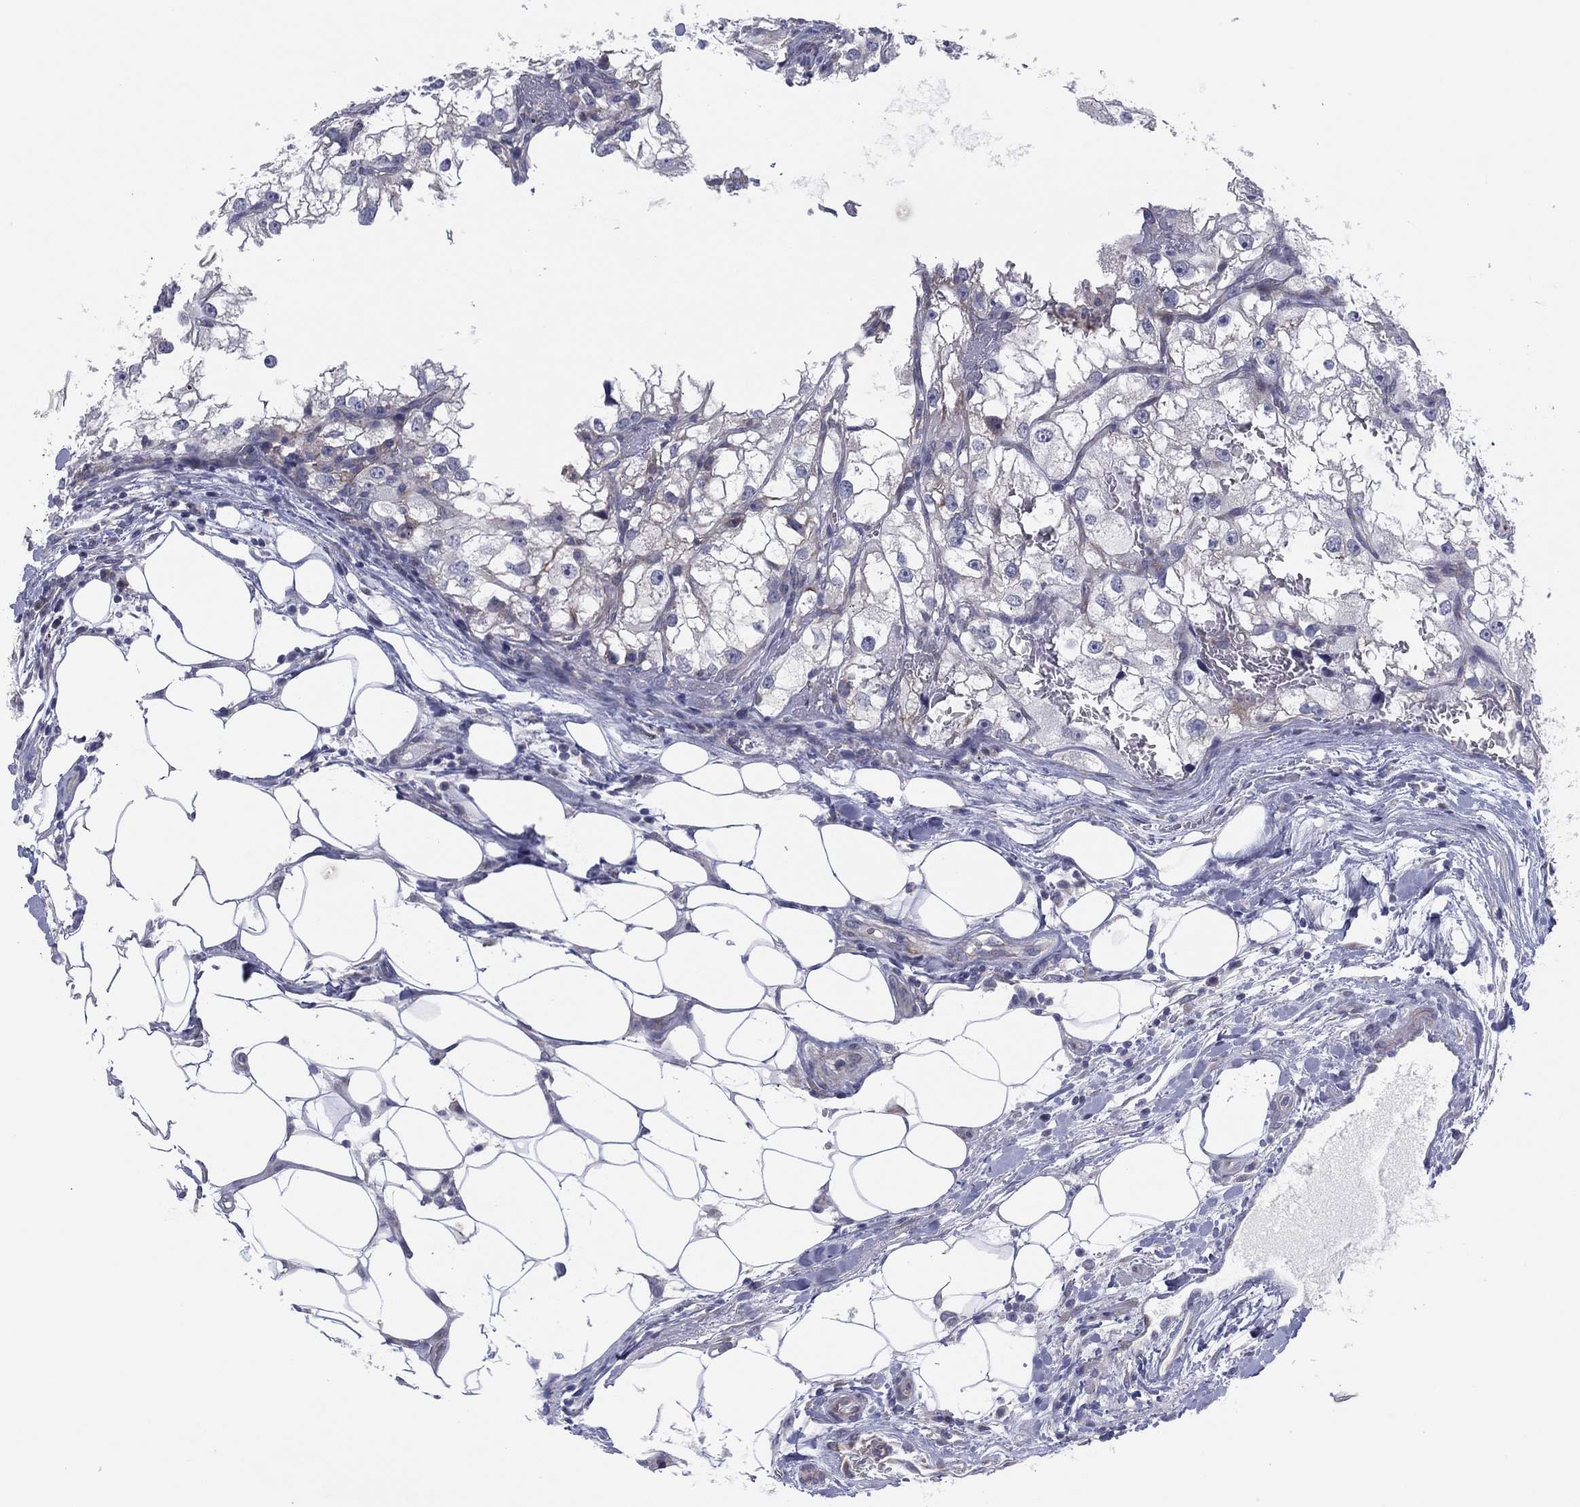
{"staining": {"intensity": "negative", "quantity": "none", "location": "none"}, "tissue": "renal cancer", "cell_type": "Tumor cells", "image_type": "cancer", "snomed": [{"axis": "morphology", "description": "Adenocarcinoma, NOS"}, {"axis": "topography", "description": "Kidney"}], "caption": "This is an IHC histopathology image of renal cancer (adenocarcinoma). There is no expression in tumor cells.", "gene": "HEATR4", "patient": {"sex": "male", "age": 59}}